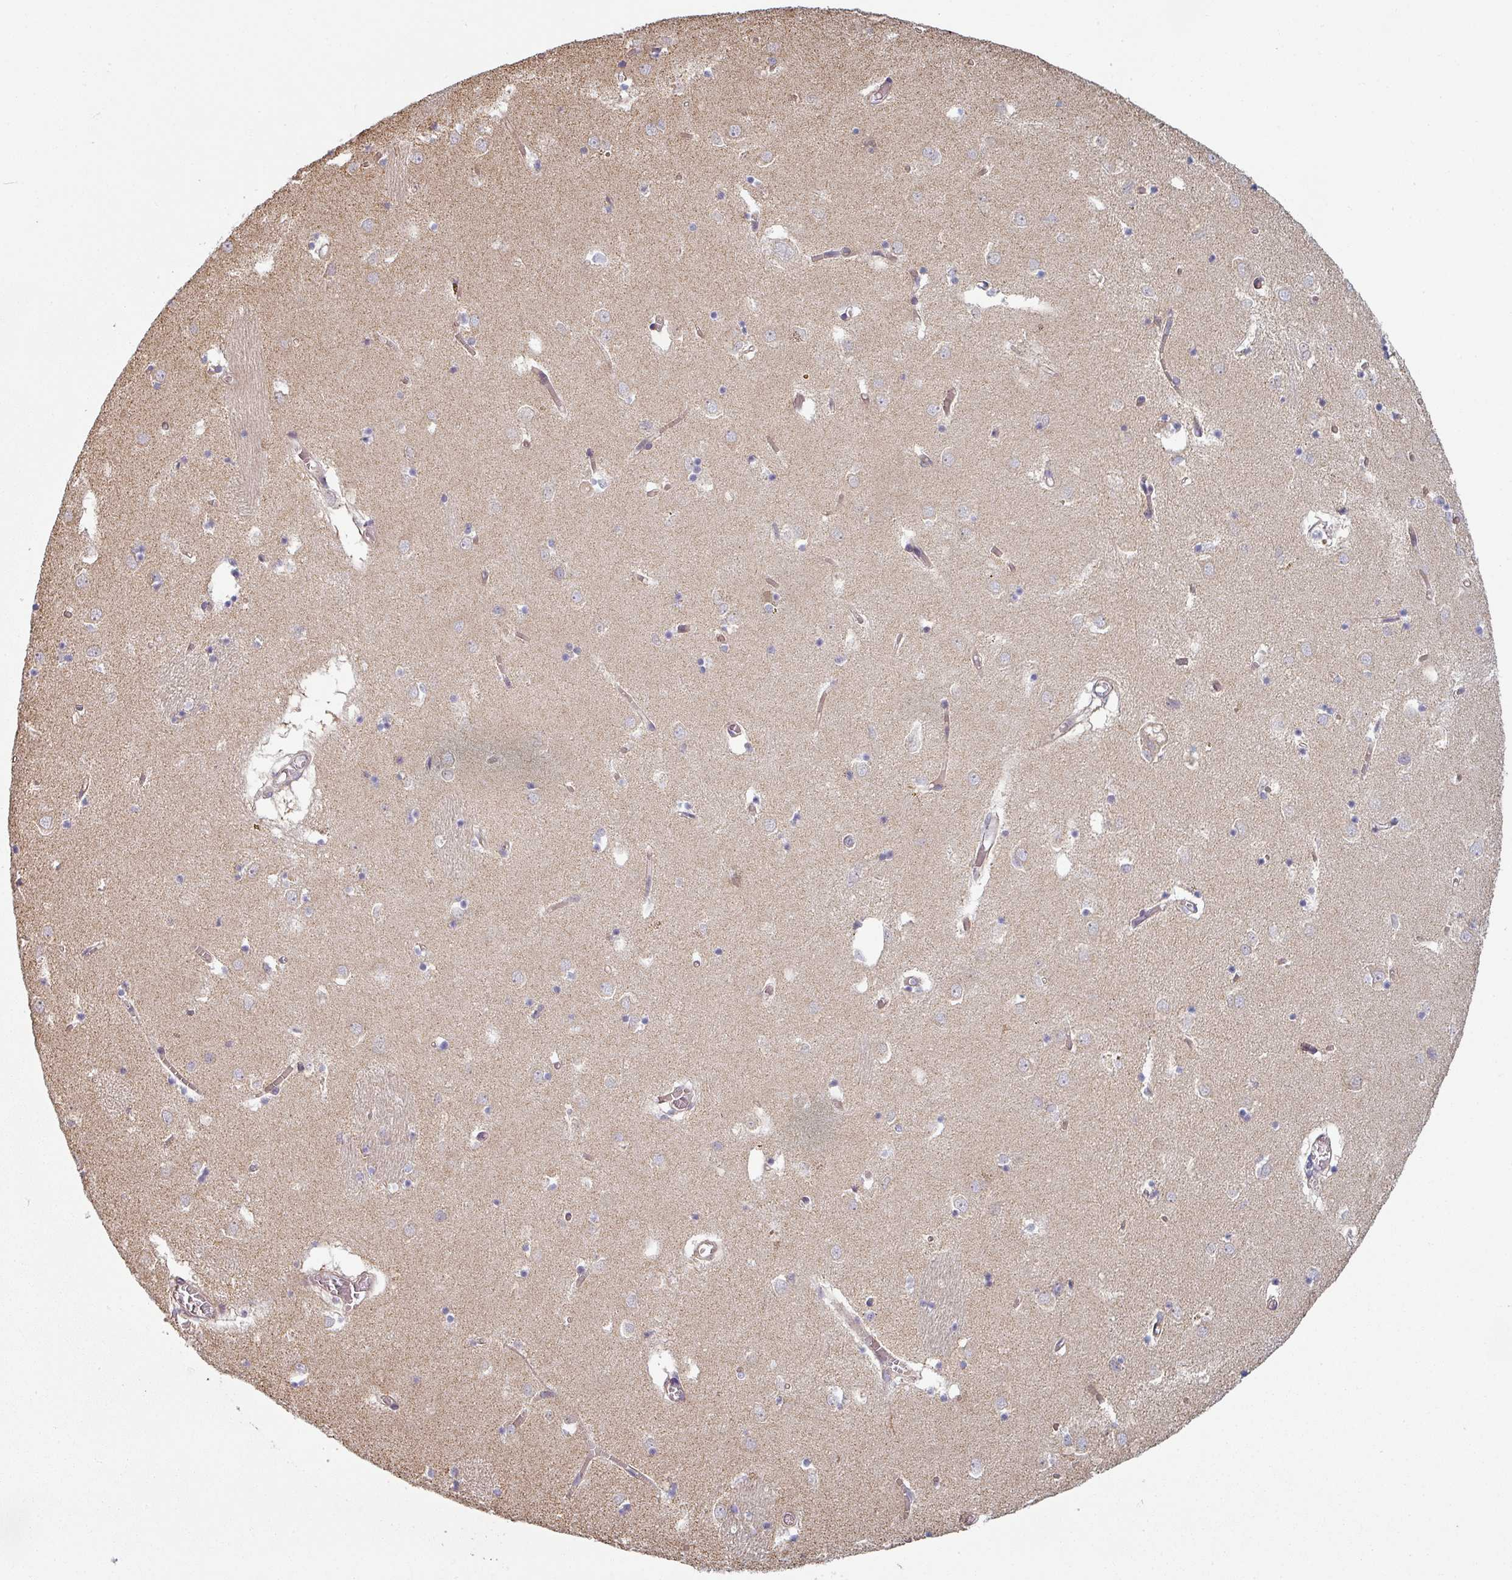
{"staining": {"intensity": "negative", "quantity": "none", "location": "none"}, "tissue": "caudate", "cell_type": "Glial cells", "image_type": "normal", "snomed": [{"axis": "morphology", "description": "Normal tissue, NOS"}, {"axis": "topography", "description": "Lateral ventricle wall"}], "caption": "There is no significant staining in glial cells of caudate. (DAB IHC visualized using brightfield microscopy, high magnification).", "gene": "PLEKHJ1", "patient": {"sex": "male", "age": 70}}